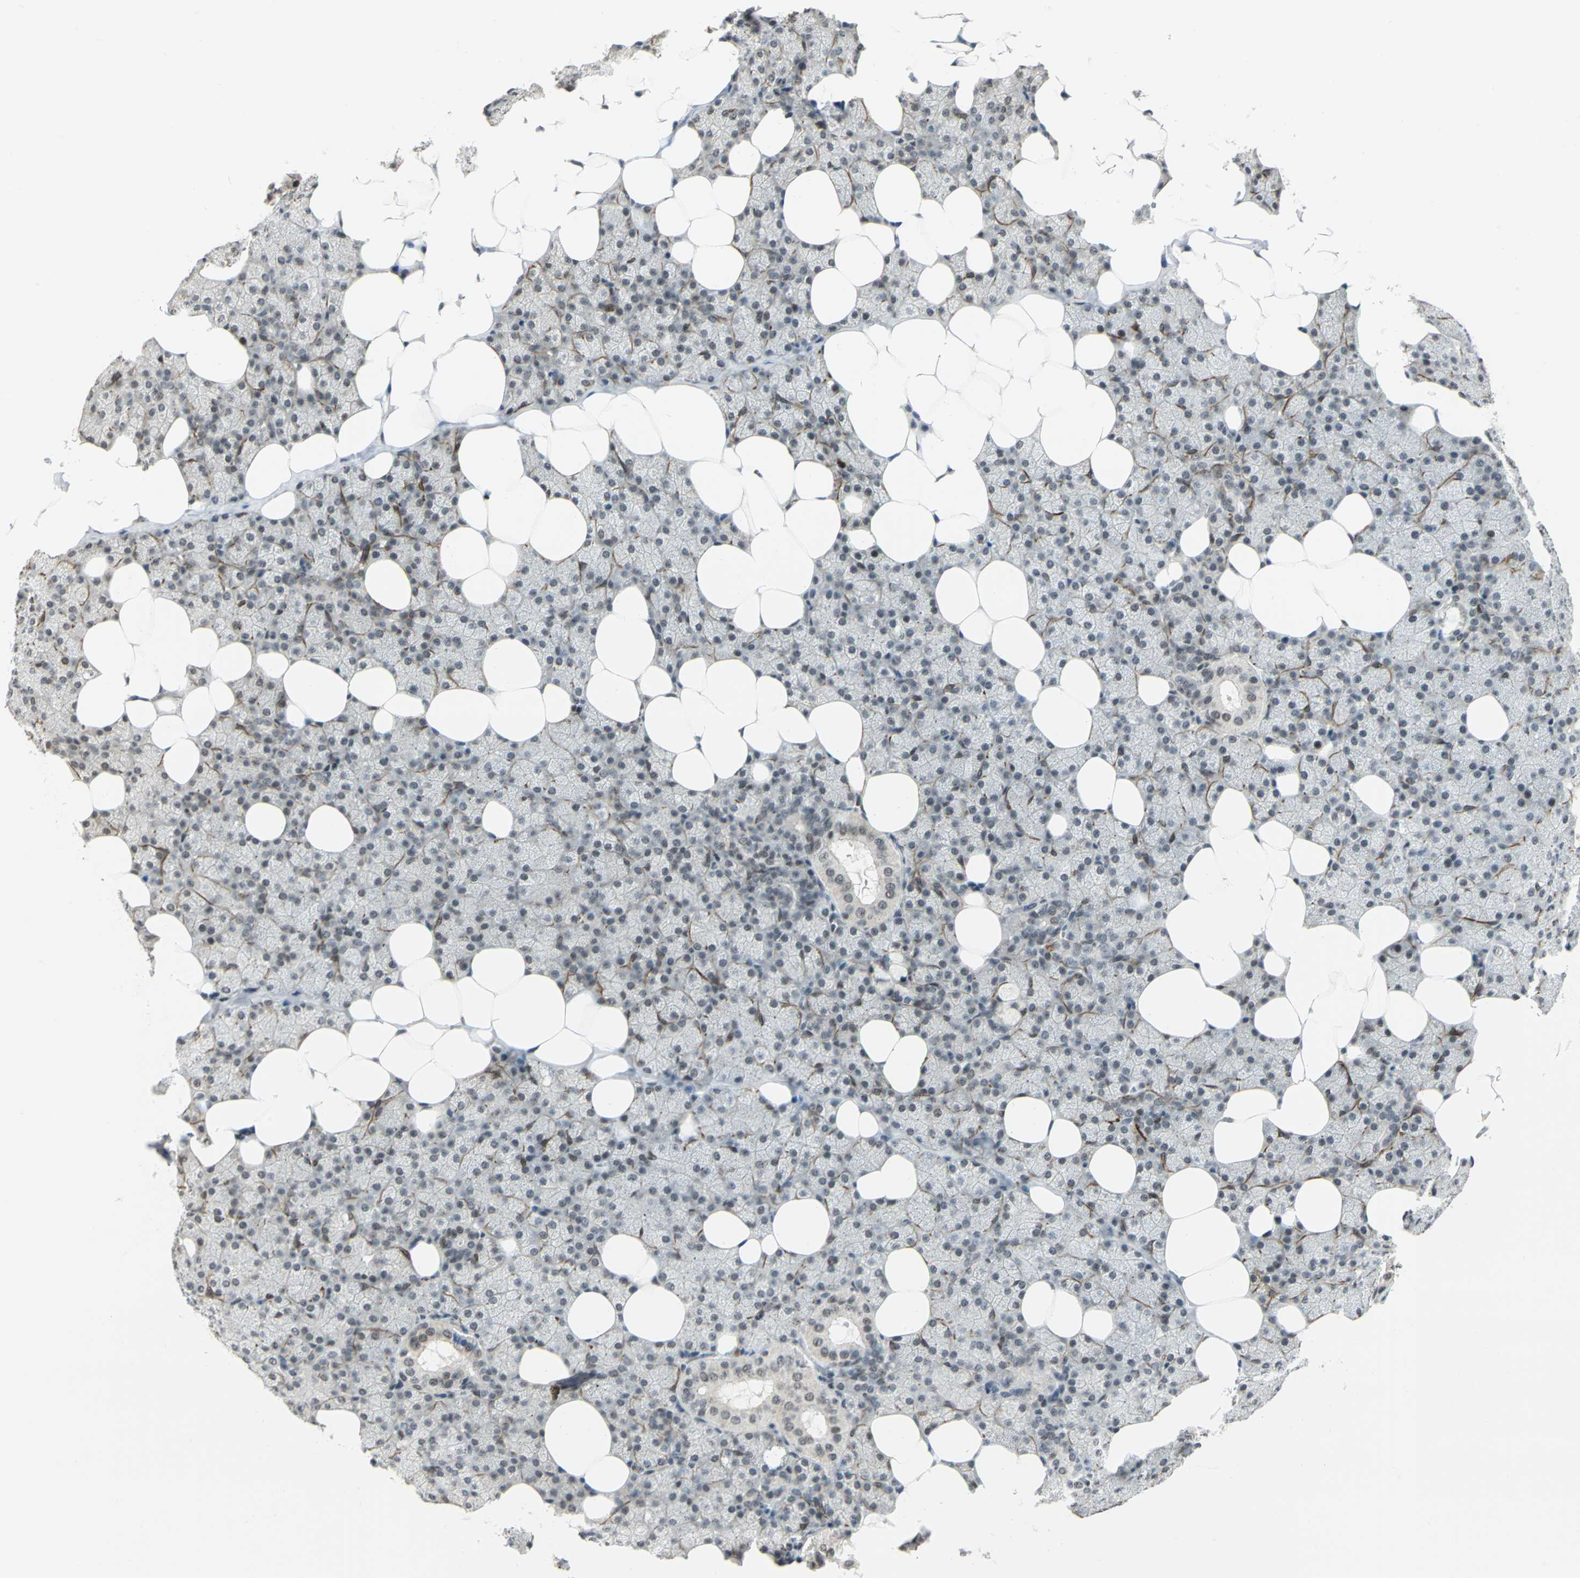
{"staining": {"intensity": "moderate", "quantity": "<25%", "location": "cytoplasmic/membranous"}, "tissue": "salivary gland", "cell_type": "Glandular cells", "image_type": "normal", "snomed": [{"axis": "morphology", "description": "Normal tissue, NOS"}, {"axis": "topography", "description": "Lymph node"}, {"axis": "topography", "description": "Salivary gland"}], "caption": "Immunohistochemical staining of unremarkable human salivary gland demonstrates low levels of moderate cytoplasmic/membranous positivity in about <25% of glandular cells. (DAB IHC, brown staining for protein, blue staining for nuclei).", "gene": "MTA1", "patient": {"sex": "male", "age": 8}}